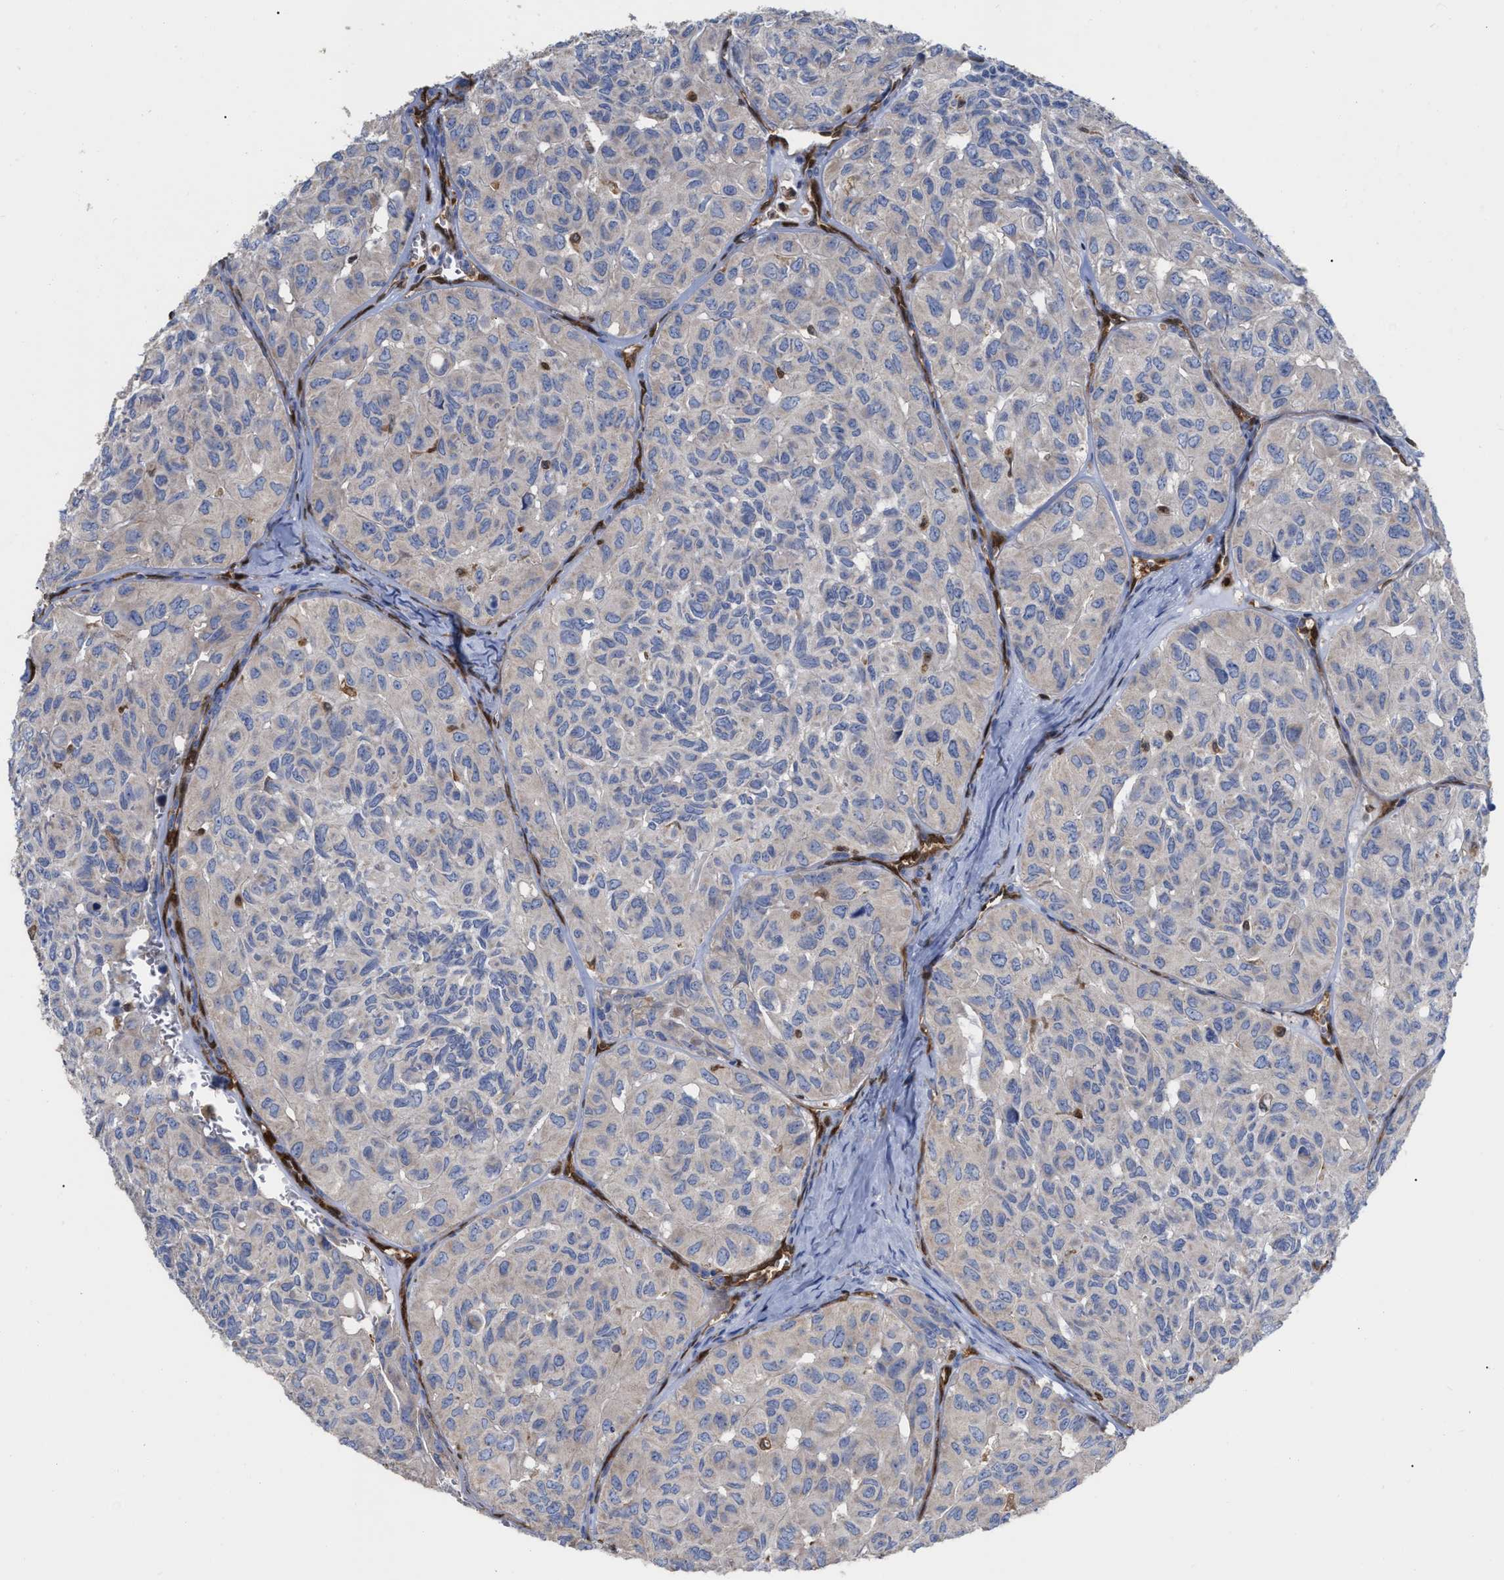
{"staining": {"intensity": "negative", "quantity": "none", "location": "none"}, "tissue": "head and neck cancer", "cell_type": "Tumor cells", "image_type": "cancer", "snomed": [{"axis": "morphology", "description": "Adenocarcinoma, NOS"}, {"axis": "topography", "description": "Salivary gland, NOS"}, {"axis": "topography", "description": "Head-Neck"}], "caption": "Immunohistochemistry of human head and neck cancer (adenocarcinoma) exhibits no staining in tumor cells. Nuclei are stained in blue.", "gene": "GIMAP4", "patient": {"sex": "female", "age": 76}}